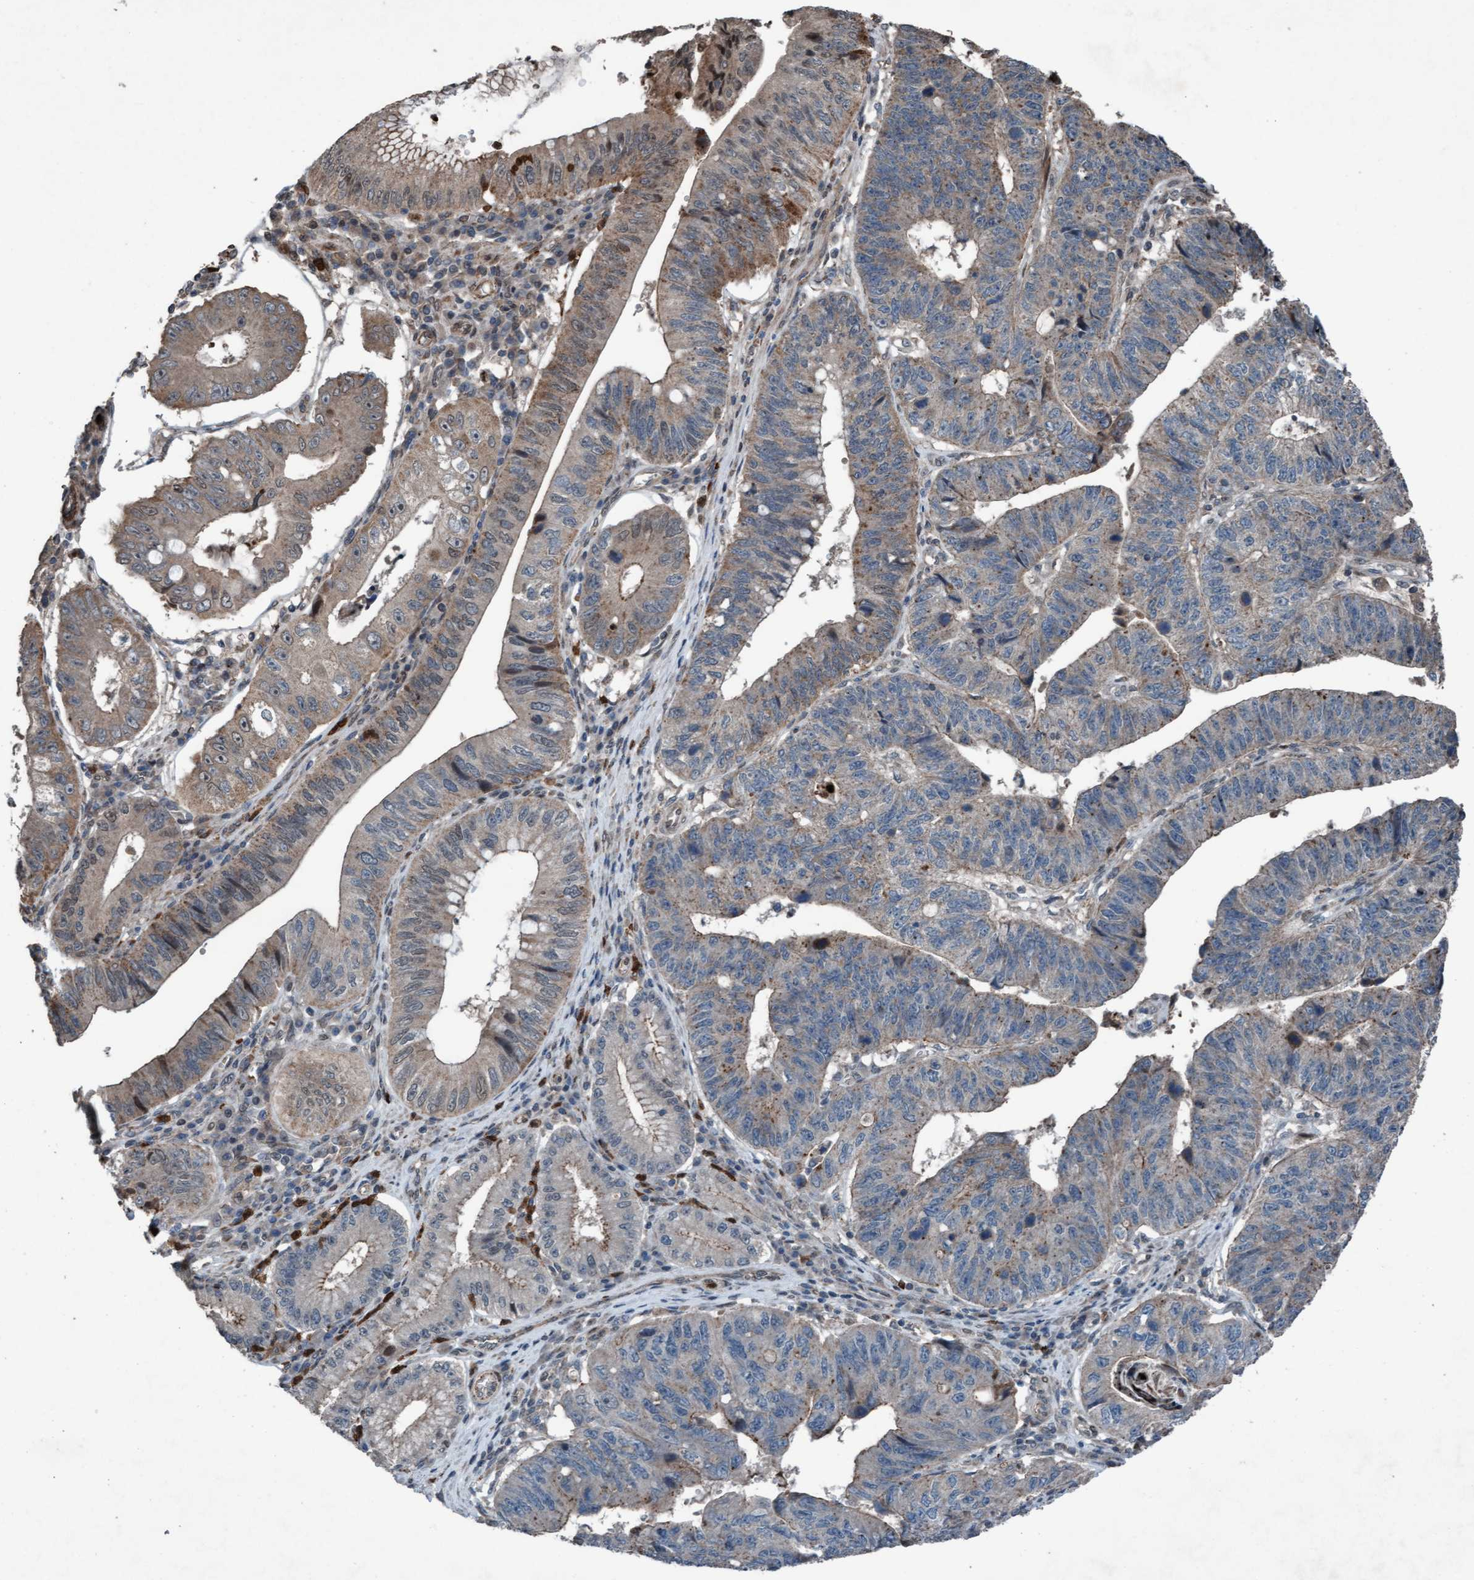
{"staining": {"intensity": "weak", "quantity": "25%-75%", "location": "cytoplasmic/membranous"}, "tissue": "stomach cancer", "cell_type": "Tumor cells", "image_type": "cancer", "snomed": [{"axis": "morphology", "description": "Adenocarcinoma, NOS"}, {"axis": "topography", "description": "Stomach"}], "caption": "IHC image of neoplastic tissue: stomach adenocarcinoma stained using immunohistochemistry displays low levels of weak protein expression localized specifically in the cytoplasmic/membranous of tumor cells, appearing as a cytoplasmic/membranous brown color.", "gene": "PLXNB2", "patient": {"sex": "male", "age": 59}}